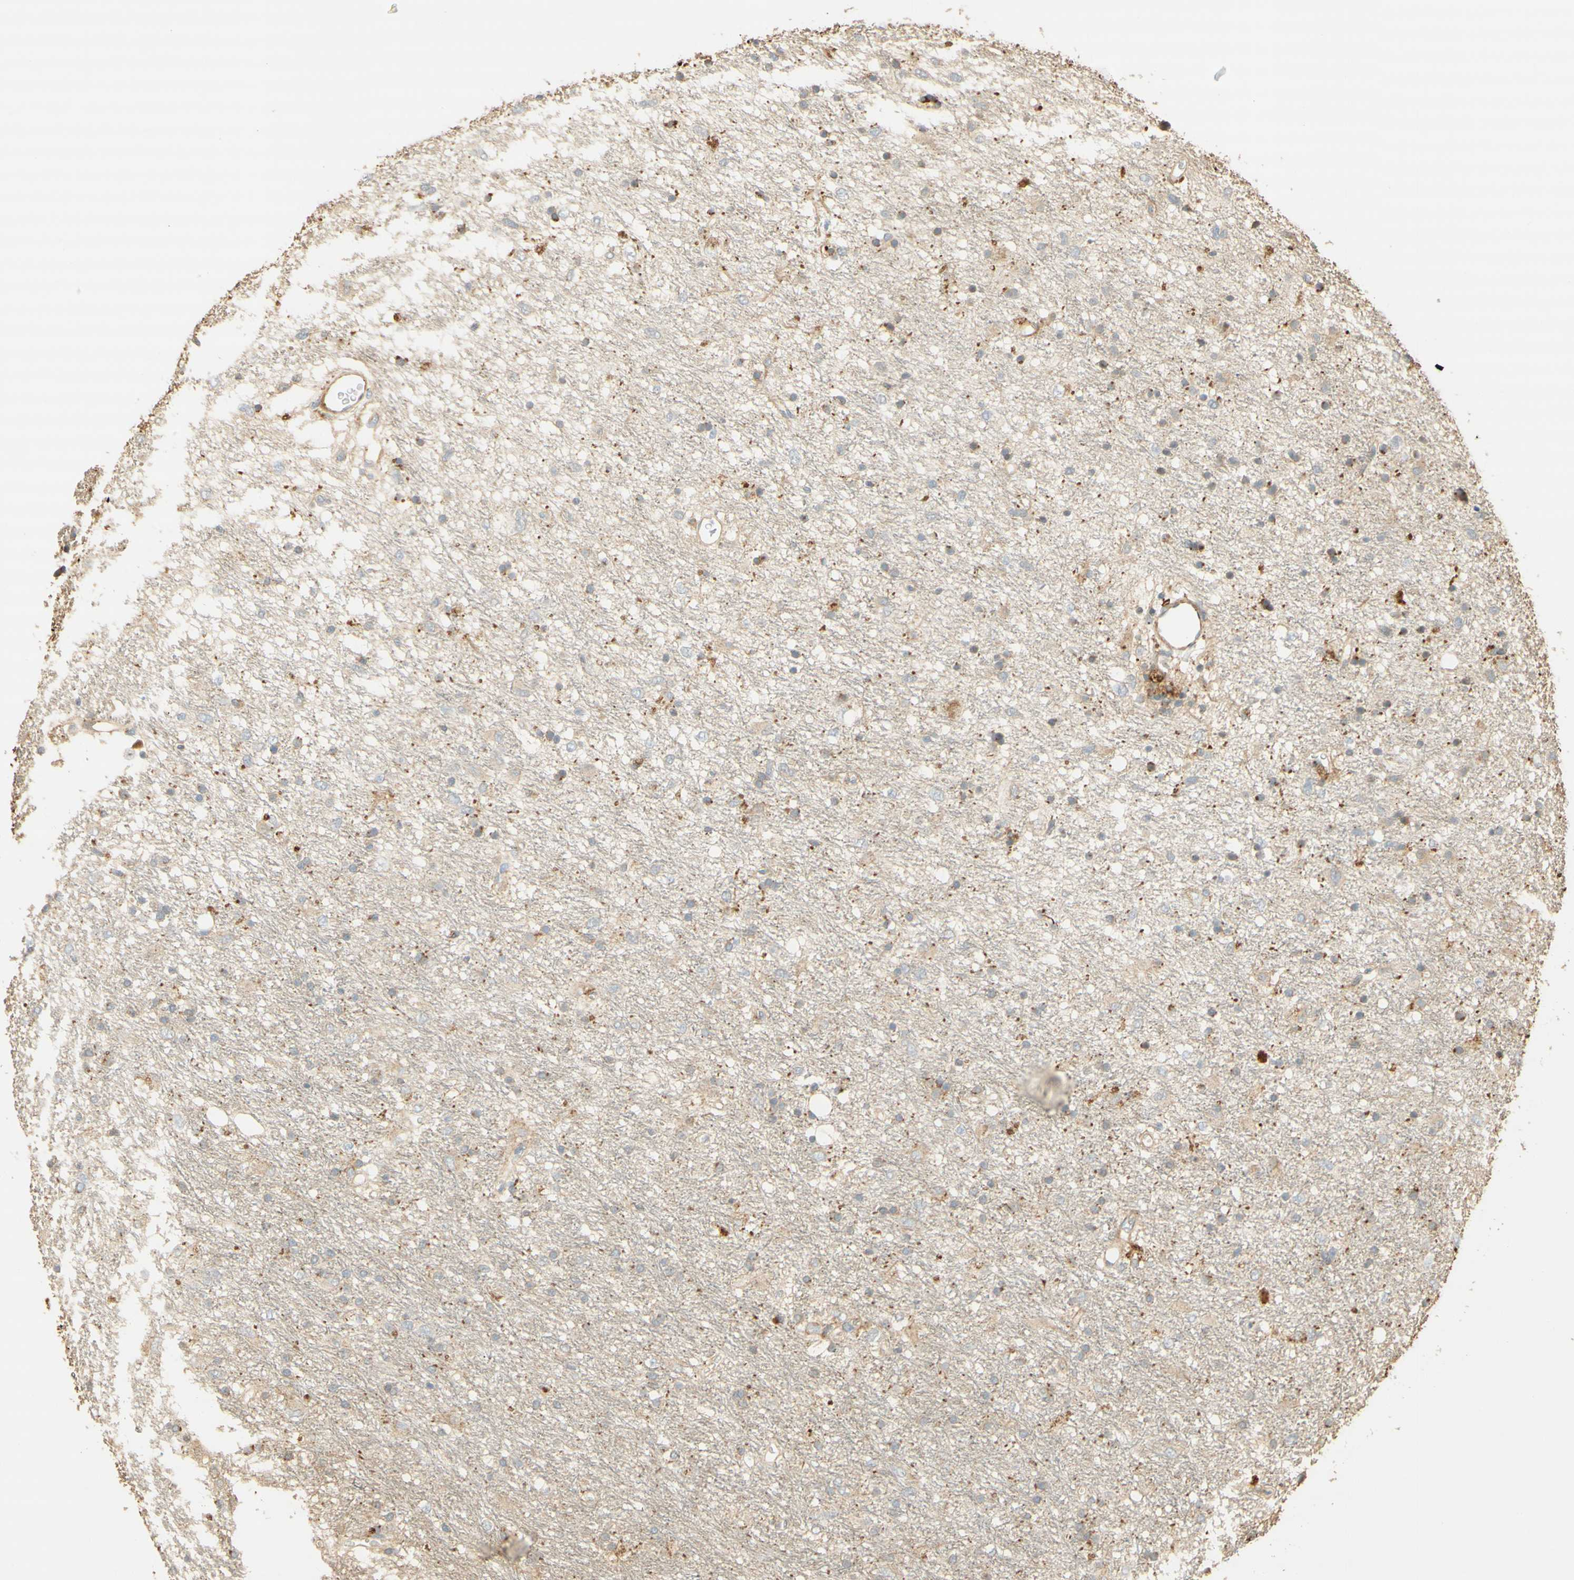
{"staining": {"intensity": "negative", "quantity": "none", "location": "none"}, "tissue": "glioma", "cell_type": "Tumor cells", "image_type": "cancer", "snomed": [{"axis": "morphology", "description": "Glioma, malignant, Low grade"}, {"axis": "topography", "description": "Brain"}], "caption": "Photomicrograph shows no significant protein positivity in tumor cells of malignant low-grade glioma.", "gene": "AGER", "patient": {"sex": "male", "age": 77}}